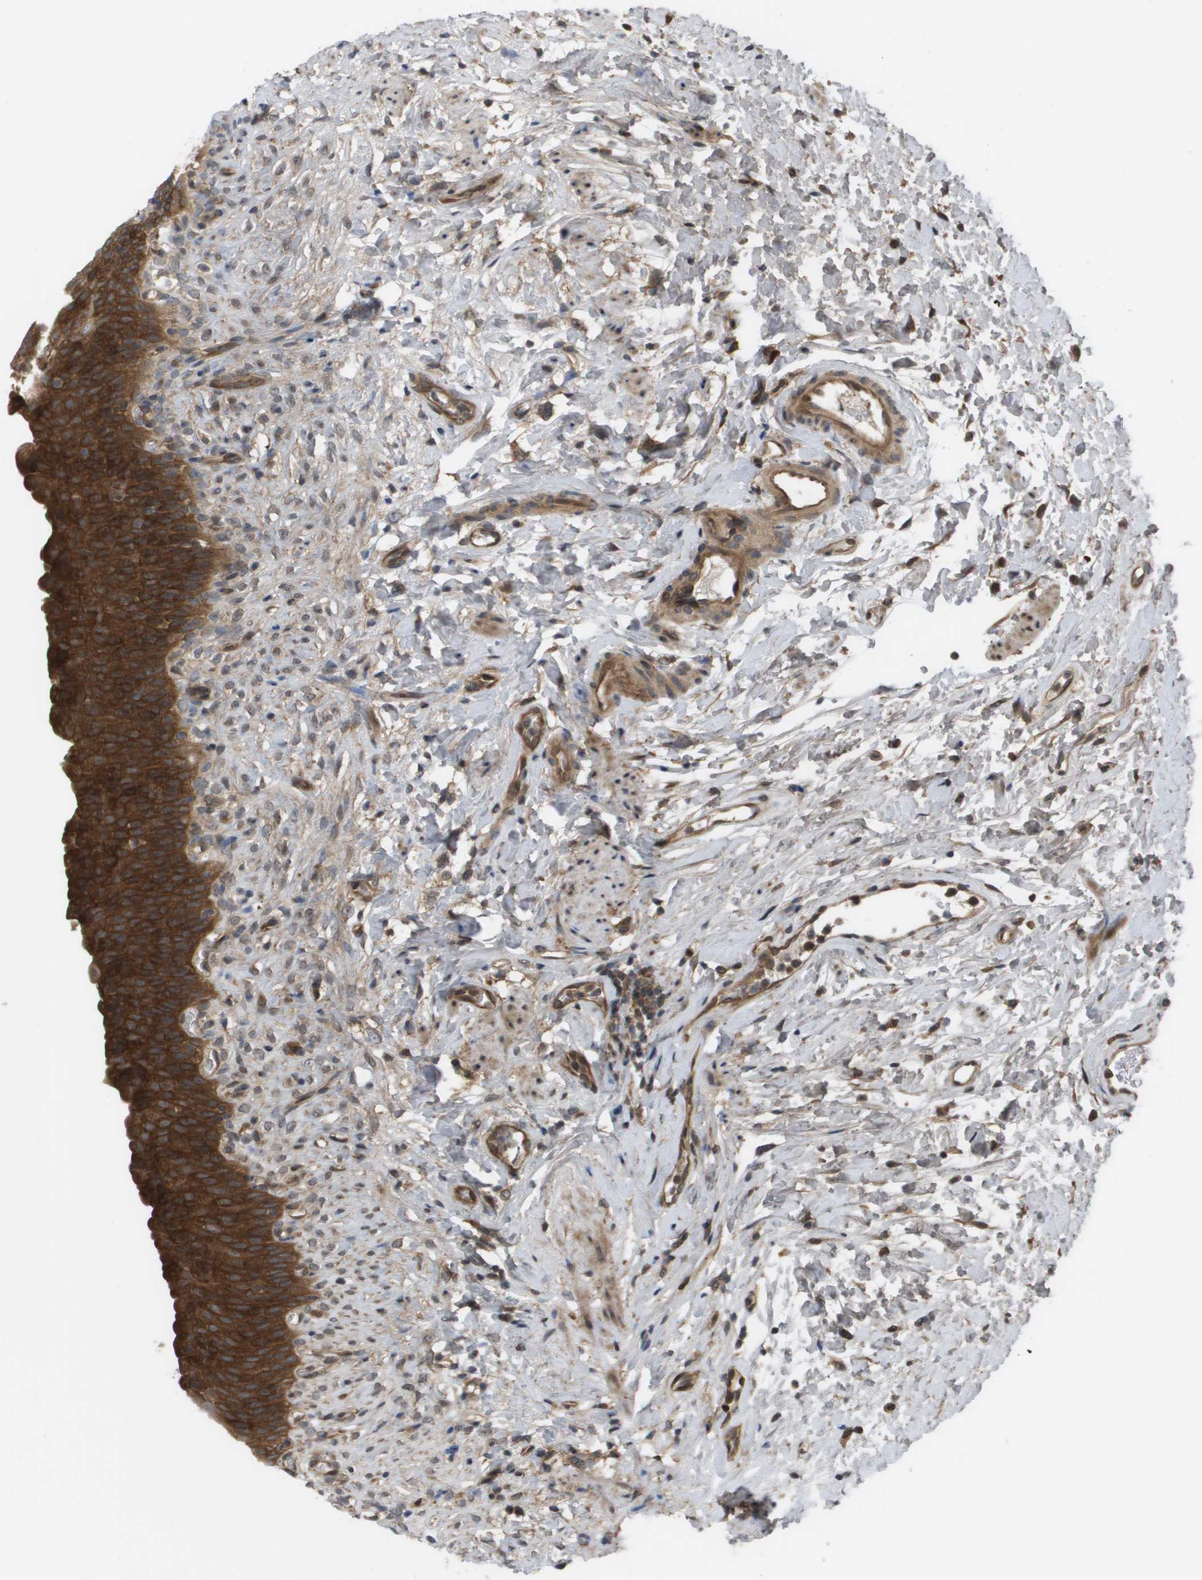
{"staining": {"intensity": "moderate", "quantity": ">75%", "location": "cytoplasmic/membranous"}, "tissue": "urinary bladder", "cell_type": "Urothelial cells", "image_type": "normal", "snomed": [{"axis": "morphology", "description": "Normal tissue, NOS"}, {"axis": "topography", "description": "Urinary bladder"}], "caption": "High-magnification brightfield microscopy of benign urinary bladder stained with DAB (3,3'-diaminobenzidine) (brown) and counterstained with hematoxylin (blue). urothelial cells exhibit moderate cytoplasmic/membranous expression is appreciated in approximately>75% of cells. Using DAB (brown) and hematoxylin (blue) stains, captured at high magnification using brightfield microscopy.", "gene": "CTPS2", "patient": {"sex": "female", "age": 79}}